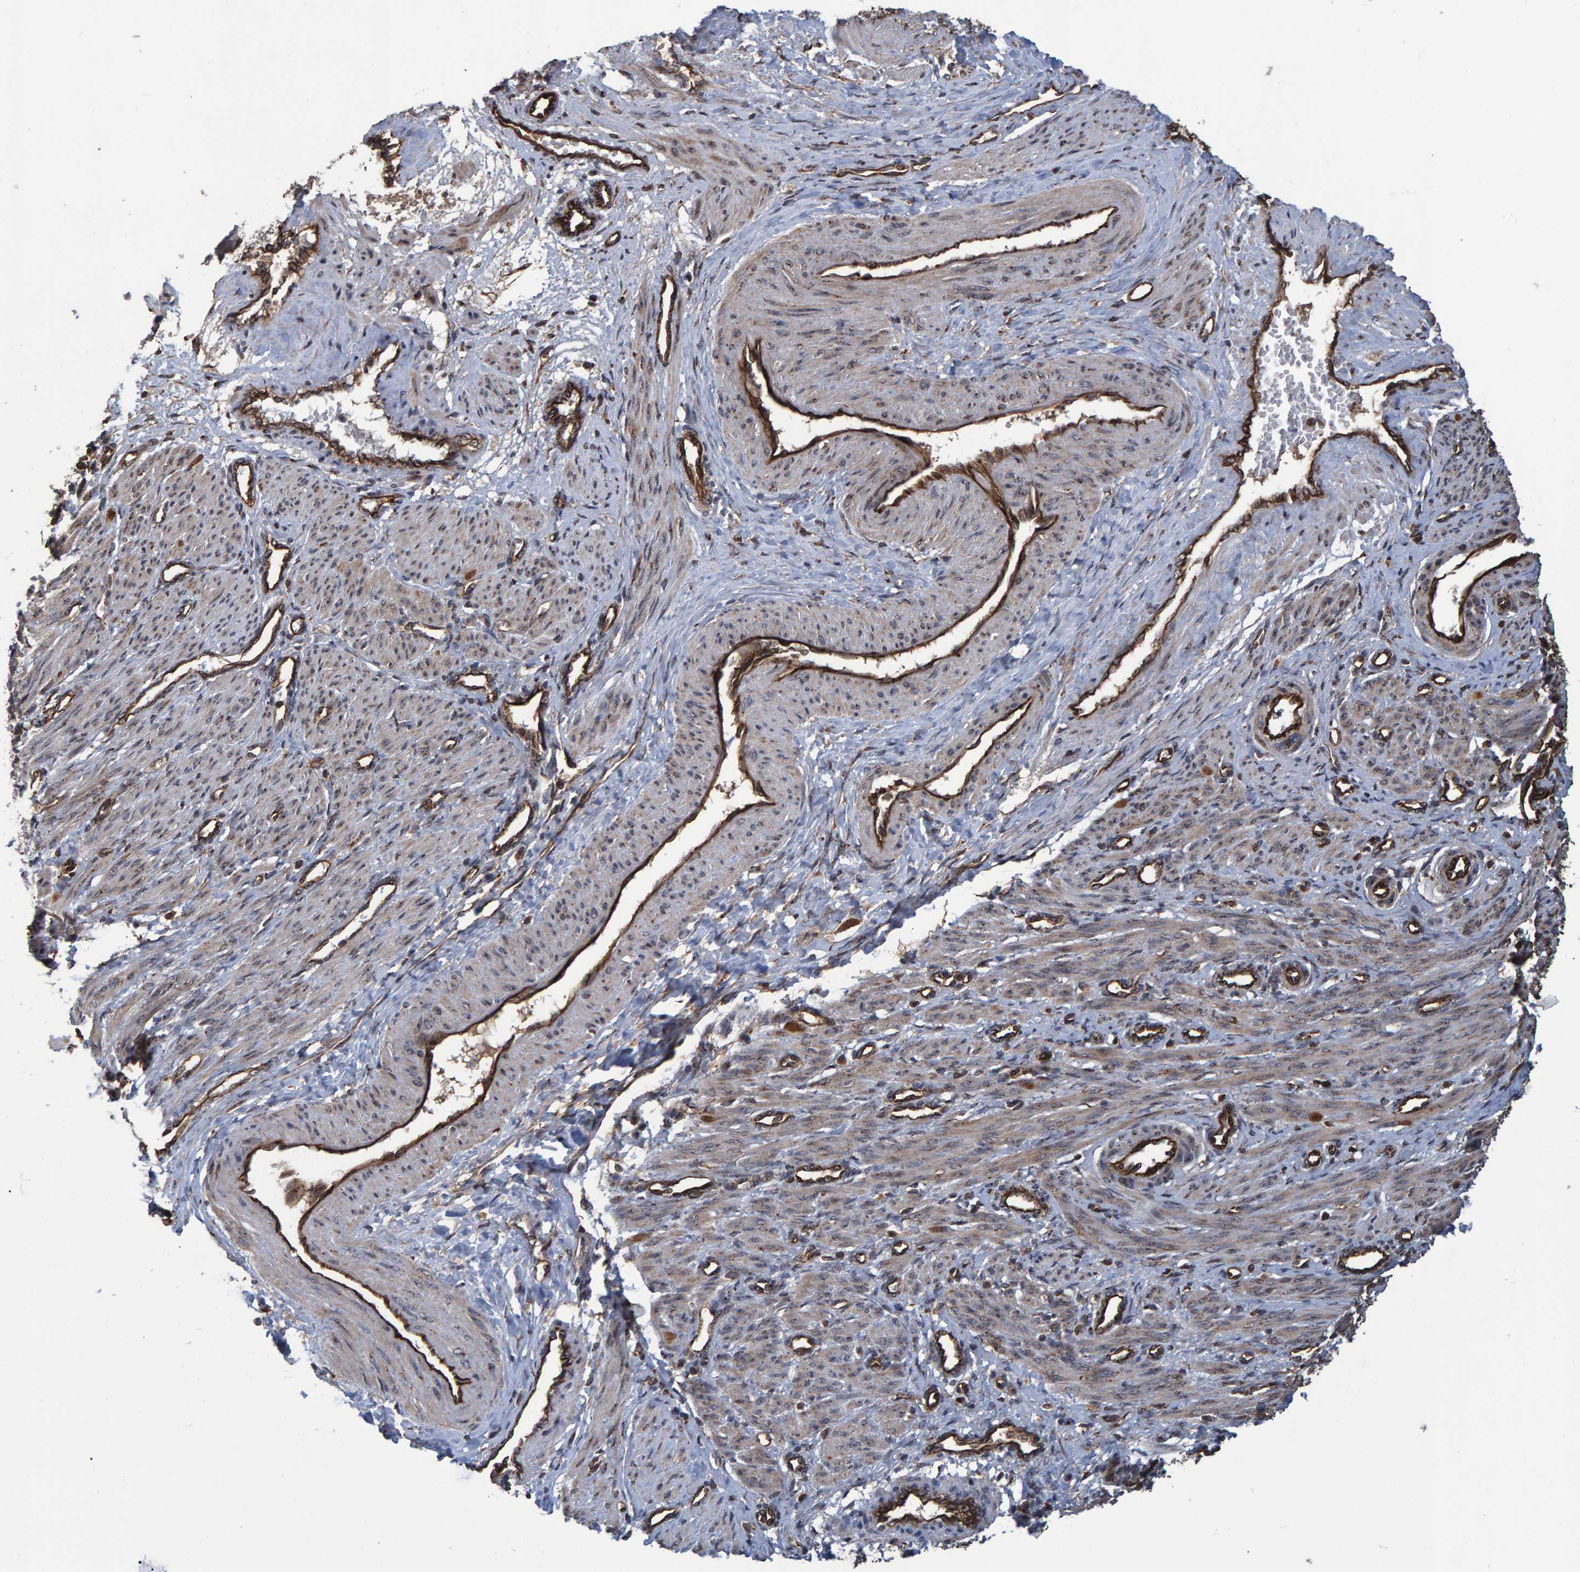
{"staining": {"intensity": "moderate", "quantity": ">75%", "location": "cytoplasmic/membranous,nuclear"}, "tissue": "smooth muscle", "cell_type": "Smooth muscle cells", "image_type": "normal", "snomed": [{"axis": "morphology", "description": "Normal tissue, NOS"}, {"axis": "topography", "description": "Endometrium"}], "caption": "Smooth muscle stained with a brown dye reveals moderate cytoplasmic/membranous,nuclear positive positivity in about >75% of smooth muscle cells.", "gene": "TRIM68", "patient": {"sex": "female", "age": 33}}